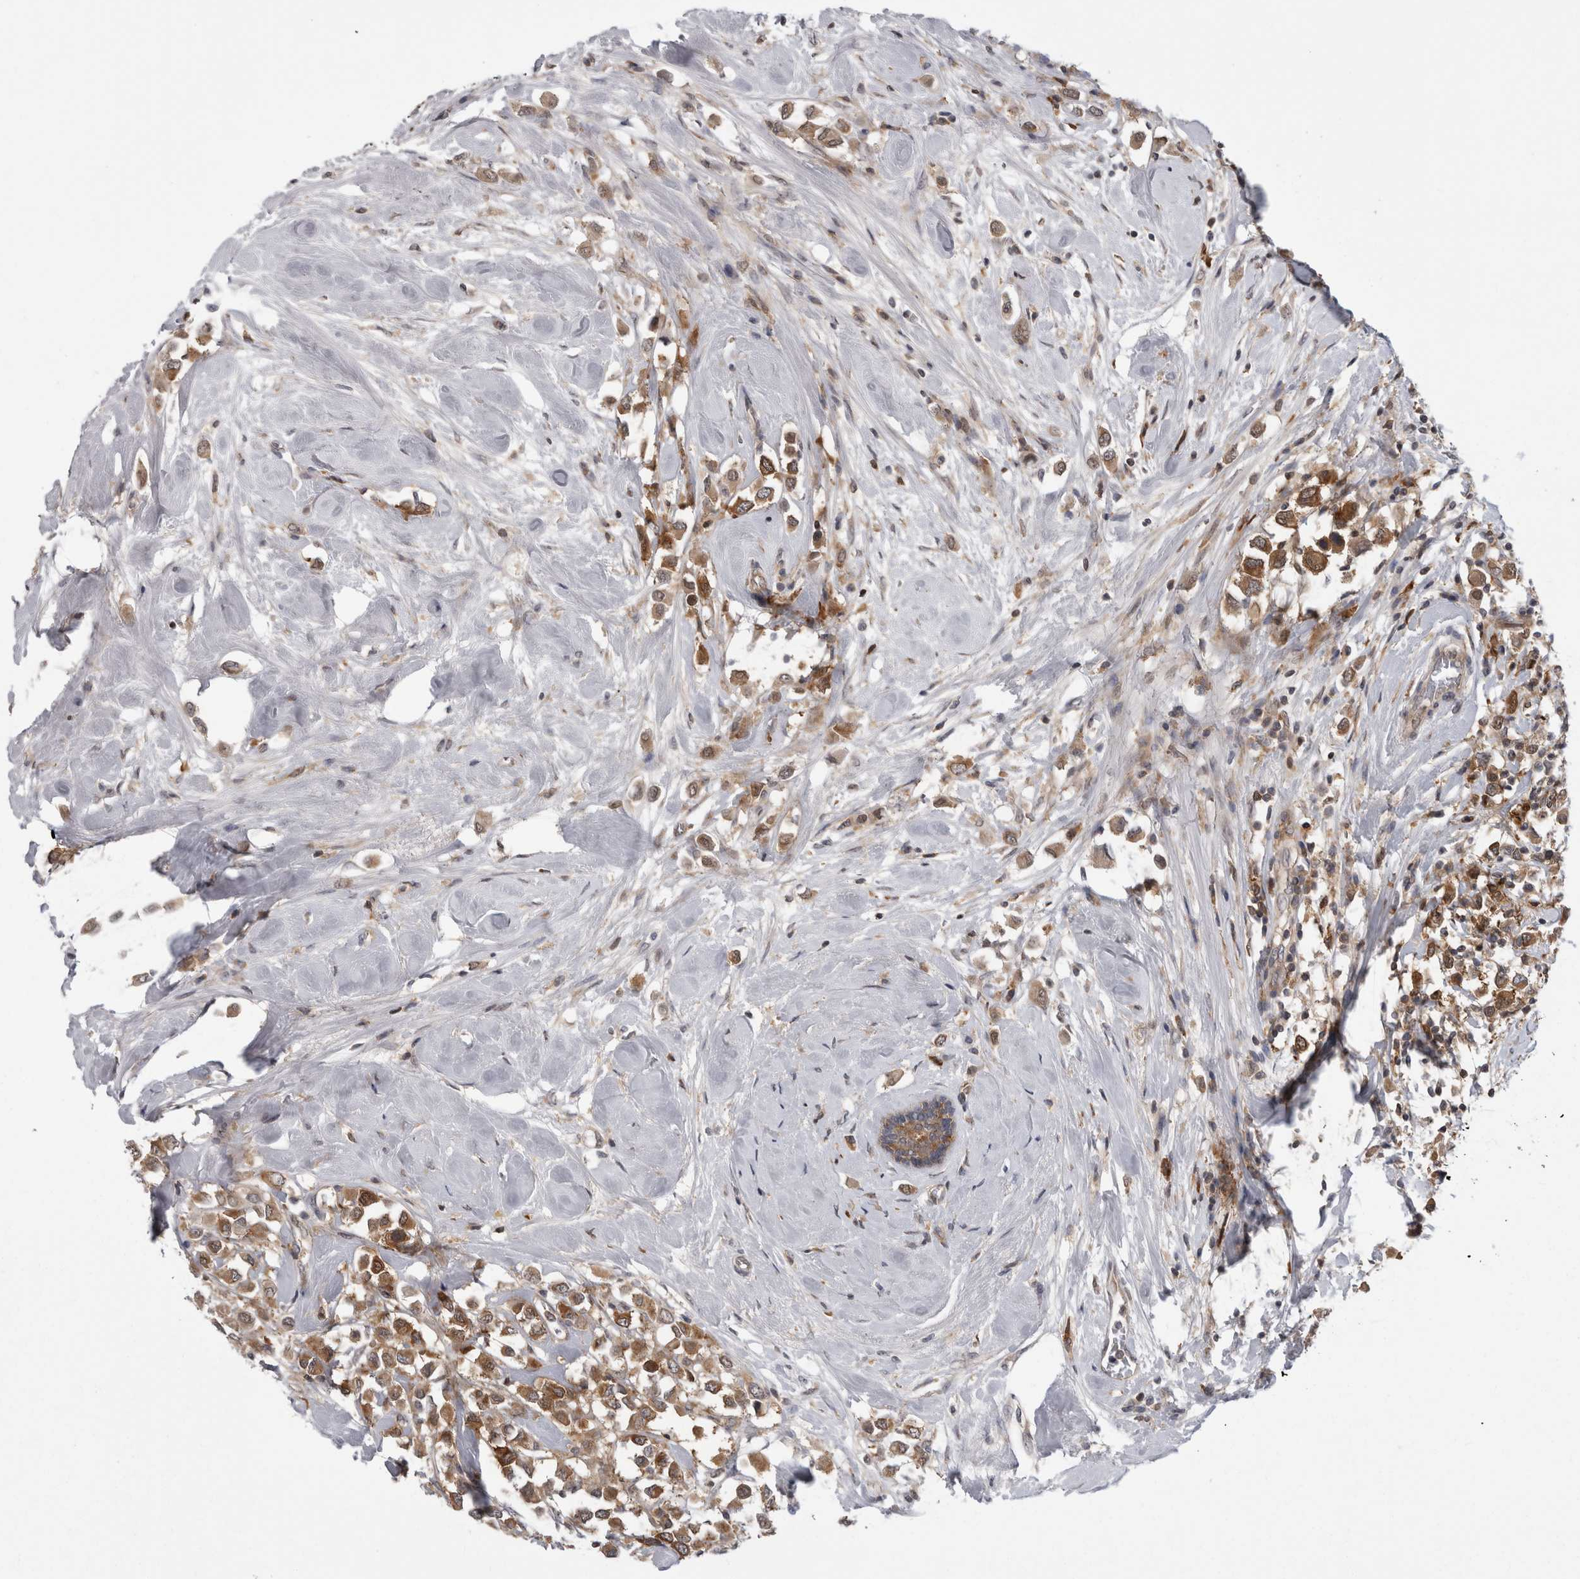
{"staining": {"intensity": "moderate", "quantity": ">75%", "location": "cytoplasmic/membranous"}, "tissue": "breast cancer", "cell_type": "Tumor cells", "image_type": "cancer", "snomed": [{"axis": "morphology", "description": "Duct carcinoma"}, {"axis": "topography", "description": "Breast"}], "caption": "High-magnification brightfield microscopy of infiltrating ductal carcinoma (breast) stained with DAB (3,3'-diaminobenzidine) (brown) and counterstained with hematoxylin (blue). tumor cells exhibit moderate cytoplasmic/membranous staining is identified in approximately>75% of cells.", "gene": "CACYBP", "patient": {"sex": "female", "age": 61}}